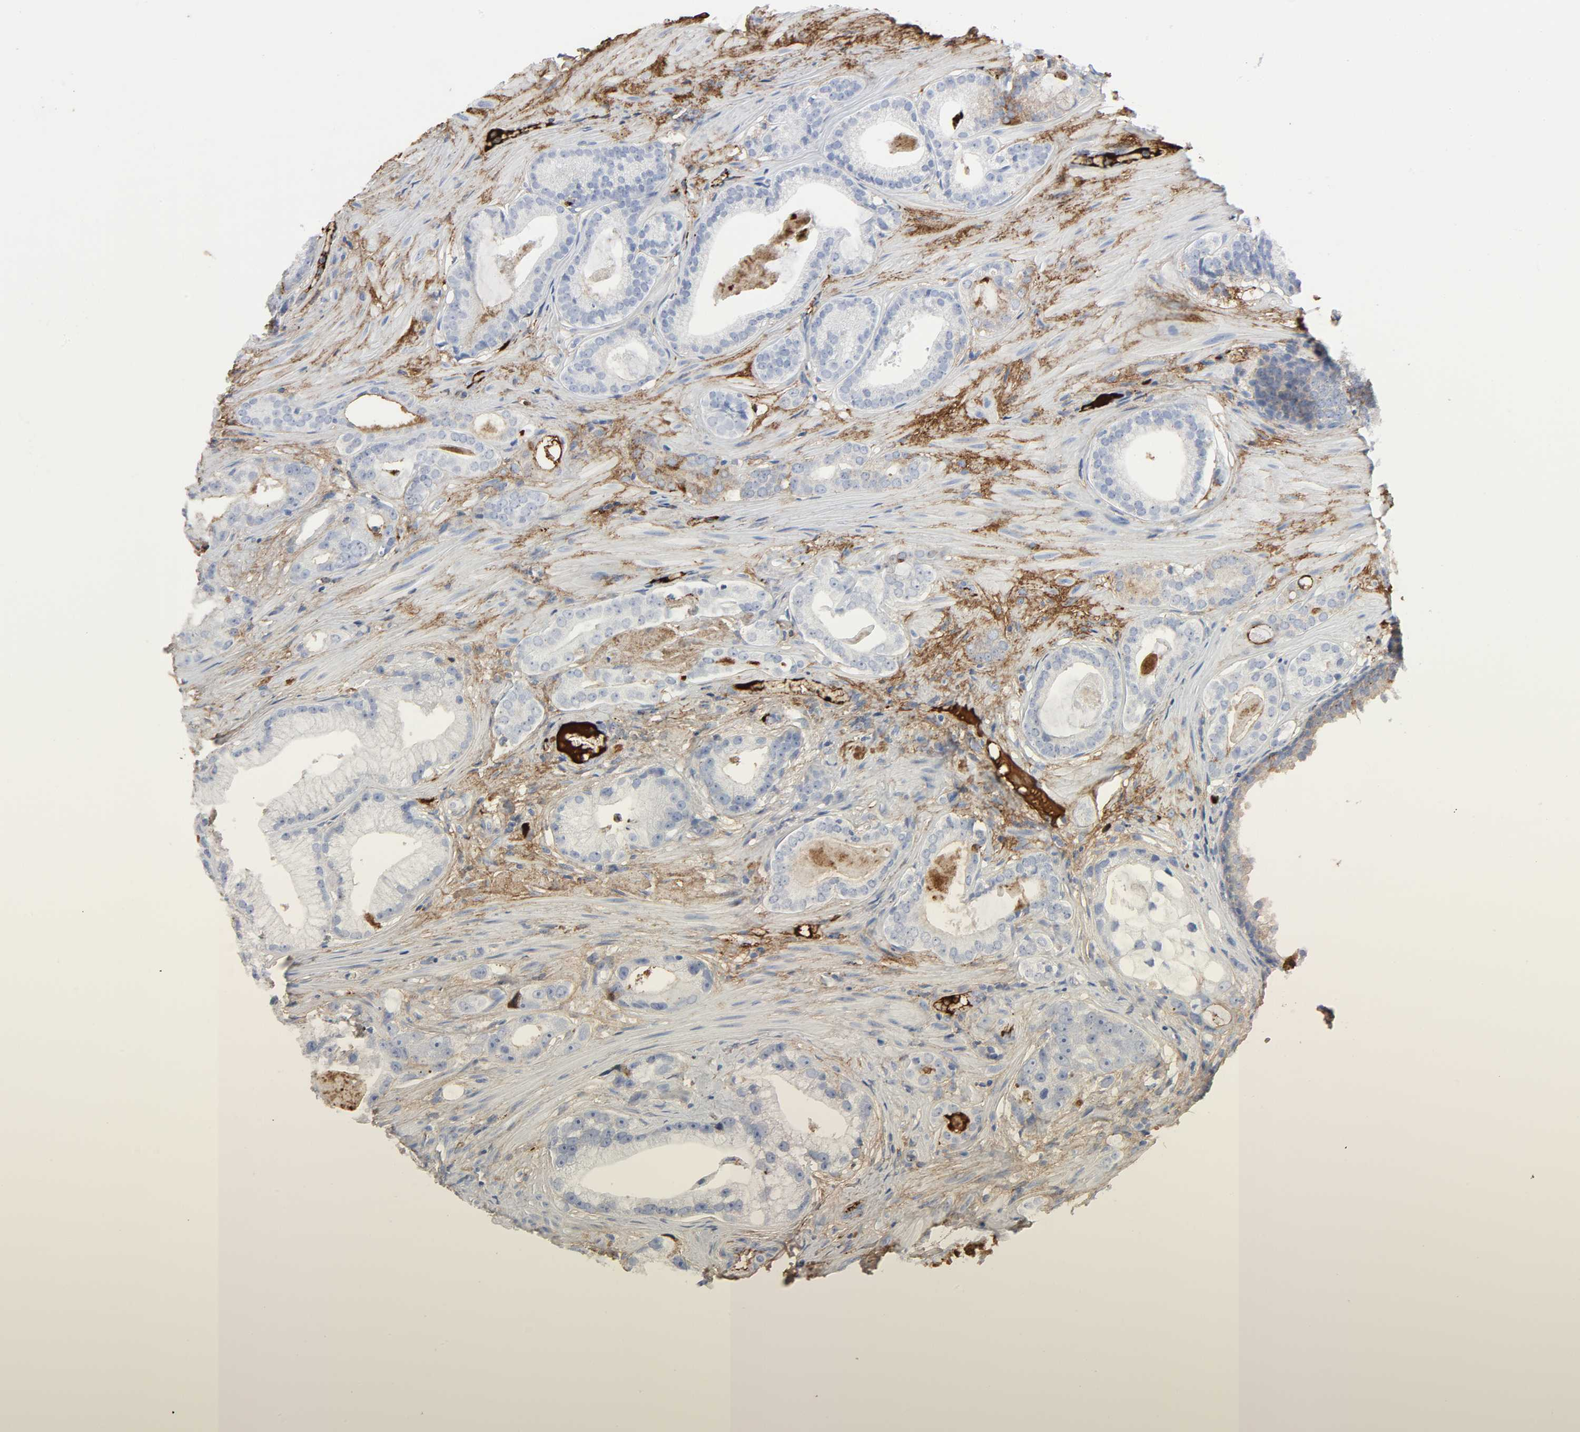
{"staining": {"intensity": "strong", "quantity": "<25%", "location": "cytoplasmic/membranous"}, "tissue": "prostate cancer", "cell_type": "Tumor cells", "image_type": "cancer", "snomed": [{"axis": "morphology", "description": "Adenocarcinoma, Low grade"}, {"axis": "topography", "description": "Prostate"}], "caption": "Tumor cells reveal strong cytoplasmic/membranous staining in about <25% of cells in prostate low-grade adenocarcinoma.", "gene": "C3", "patient": {"sex": "male", "age": 59}}